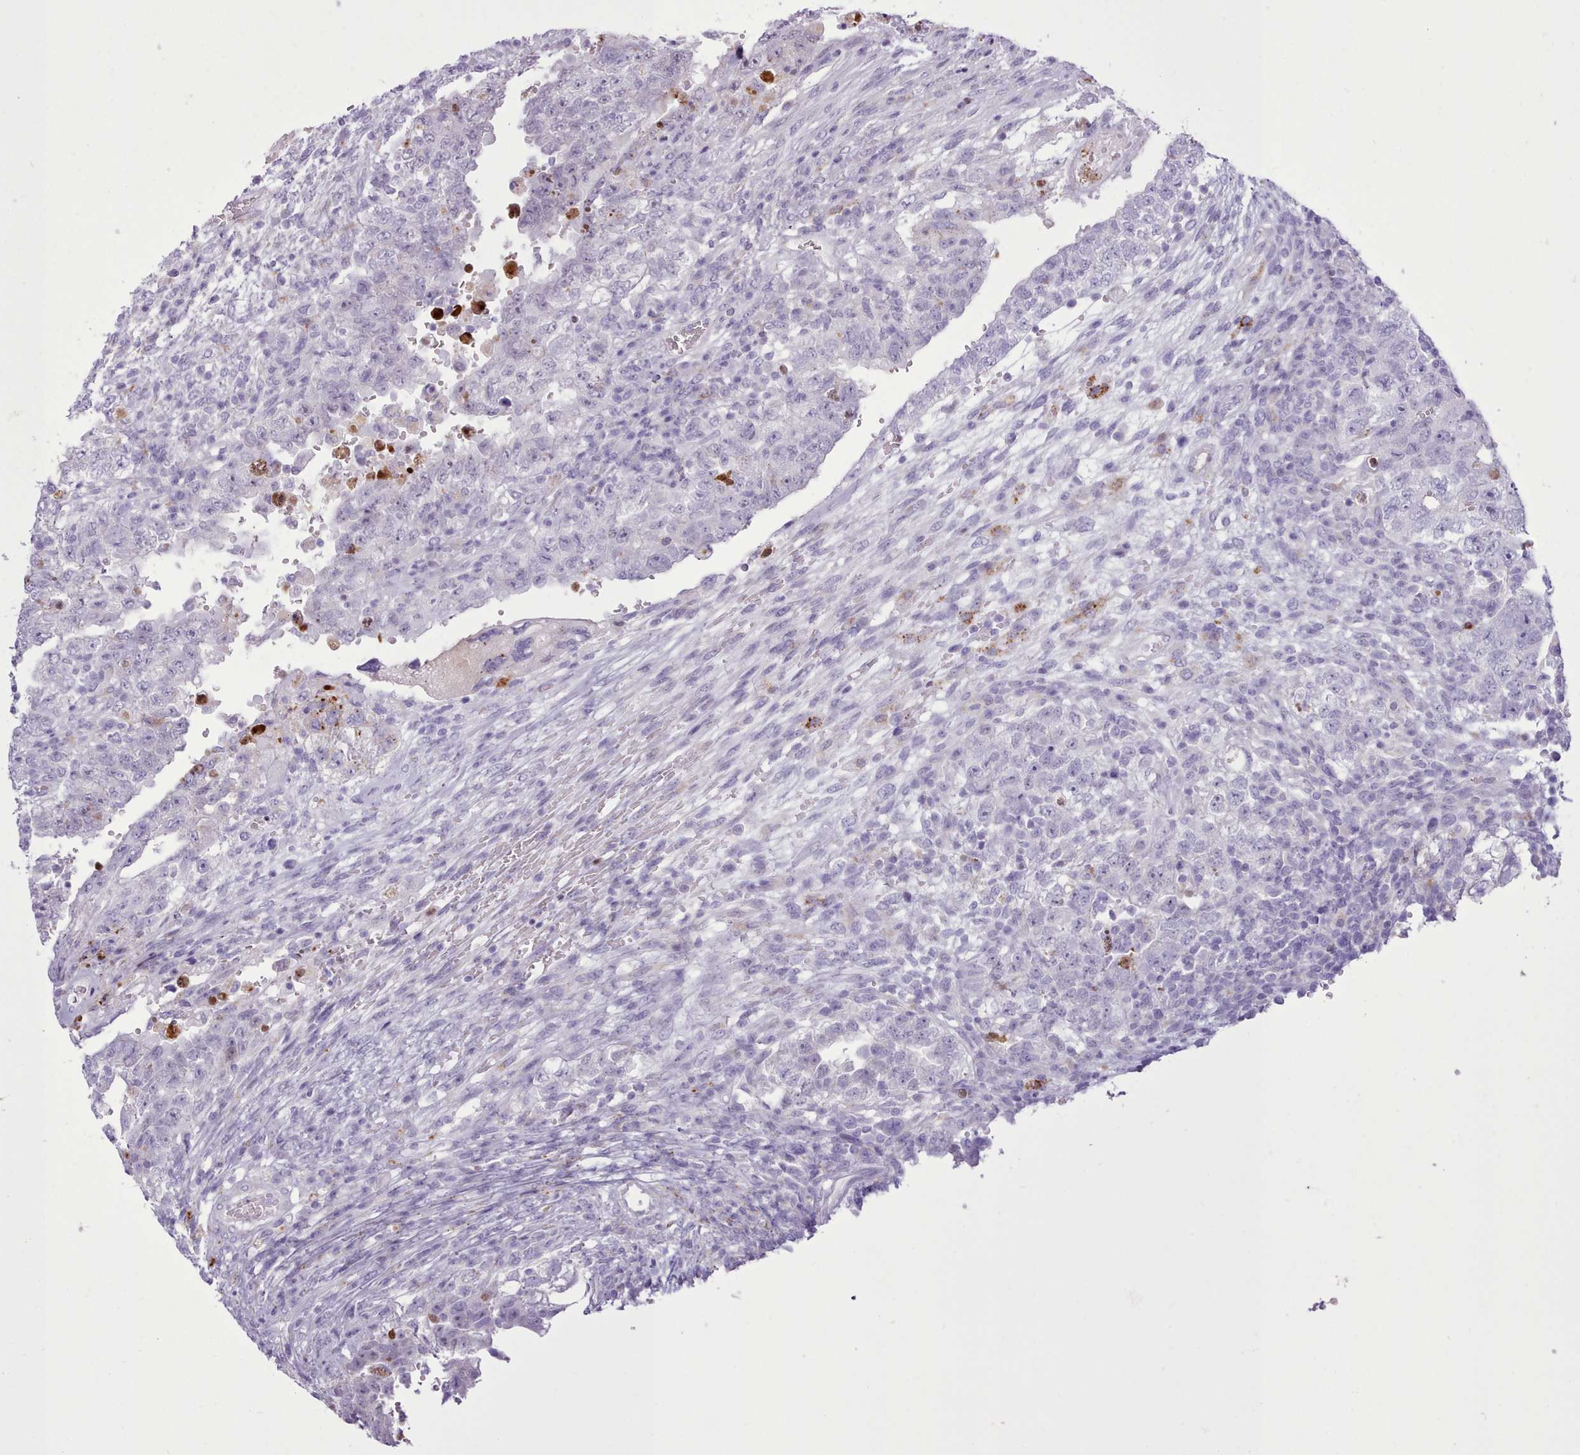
{"staining": {"intensity": "negative", "quantity": "none", "location": "none"}, "tissue": "testis cancer", "cell_type": "Tumor cells", "image_type": "cancer", "snomed": [{"axis": "morphology", "description": "Carcinoma, Embryonal, NOS"}, {"axis": "topography", "description": "Testis"}], "caption": "Protein analysis of embryonal carcinoma (testis) exhibits no significant expression in tumor cells.", "gene": "SRD5A1", "patient": {"sex": "male", "age": 26}}